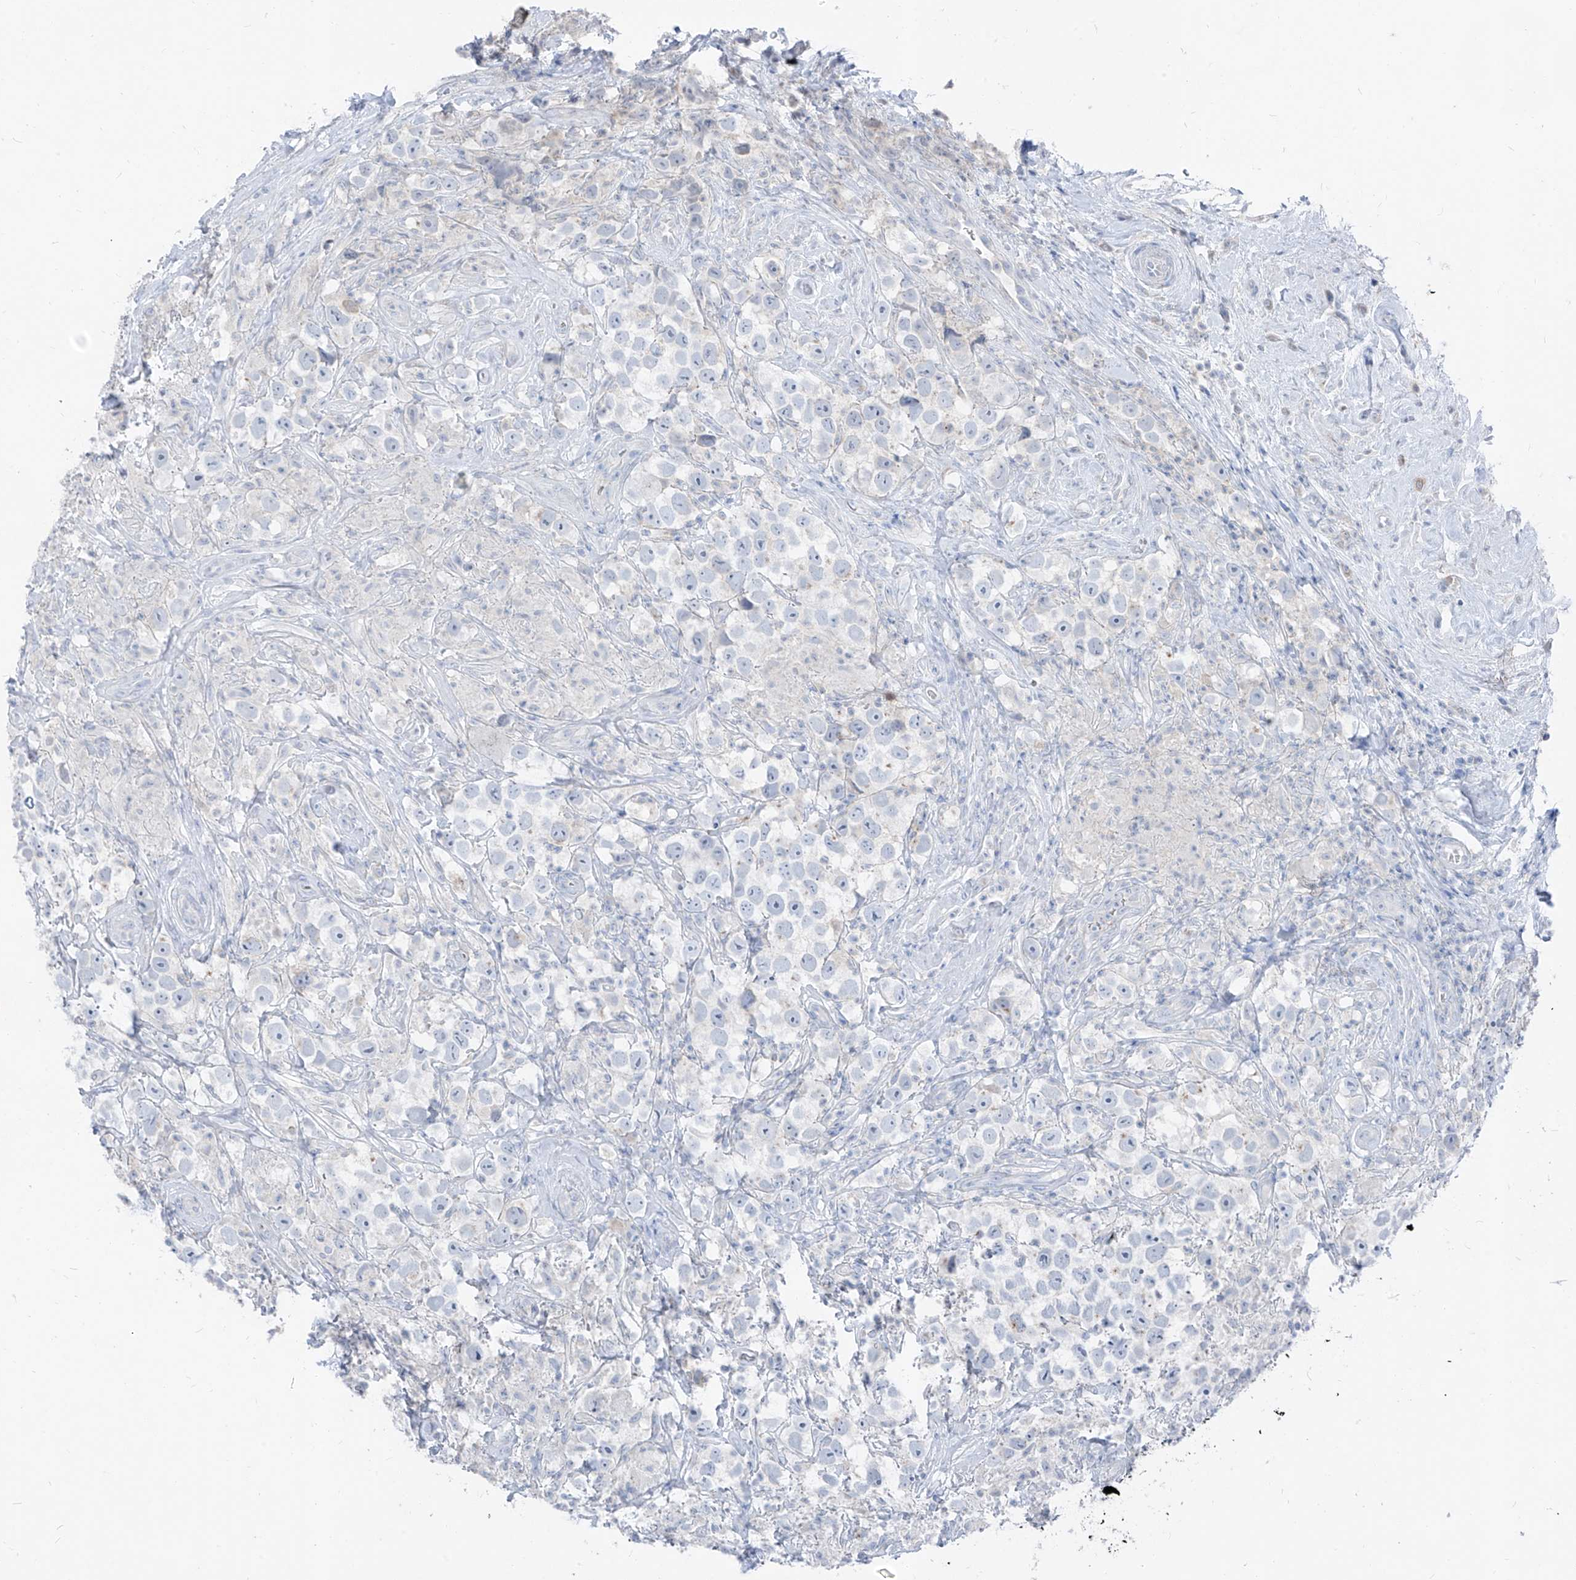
{"staining": {"intensity": "negative", "quantity": "none", "location": "none"}, "tissue": "testis cancer", "cell_type": "Tumor cells", "image_type": "cancer", "snomed": [{"axis": "morphology", "description": "Seminoma, NOS"}, {"axis": "topography", "description": "Testis"}], "caption": "An image of testis seminoma stained for a protein demonstrates no brown staining in tumor cells.", "gene": "GPR137C", "patient": {"sex": "male", "age": 49}}